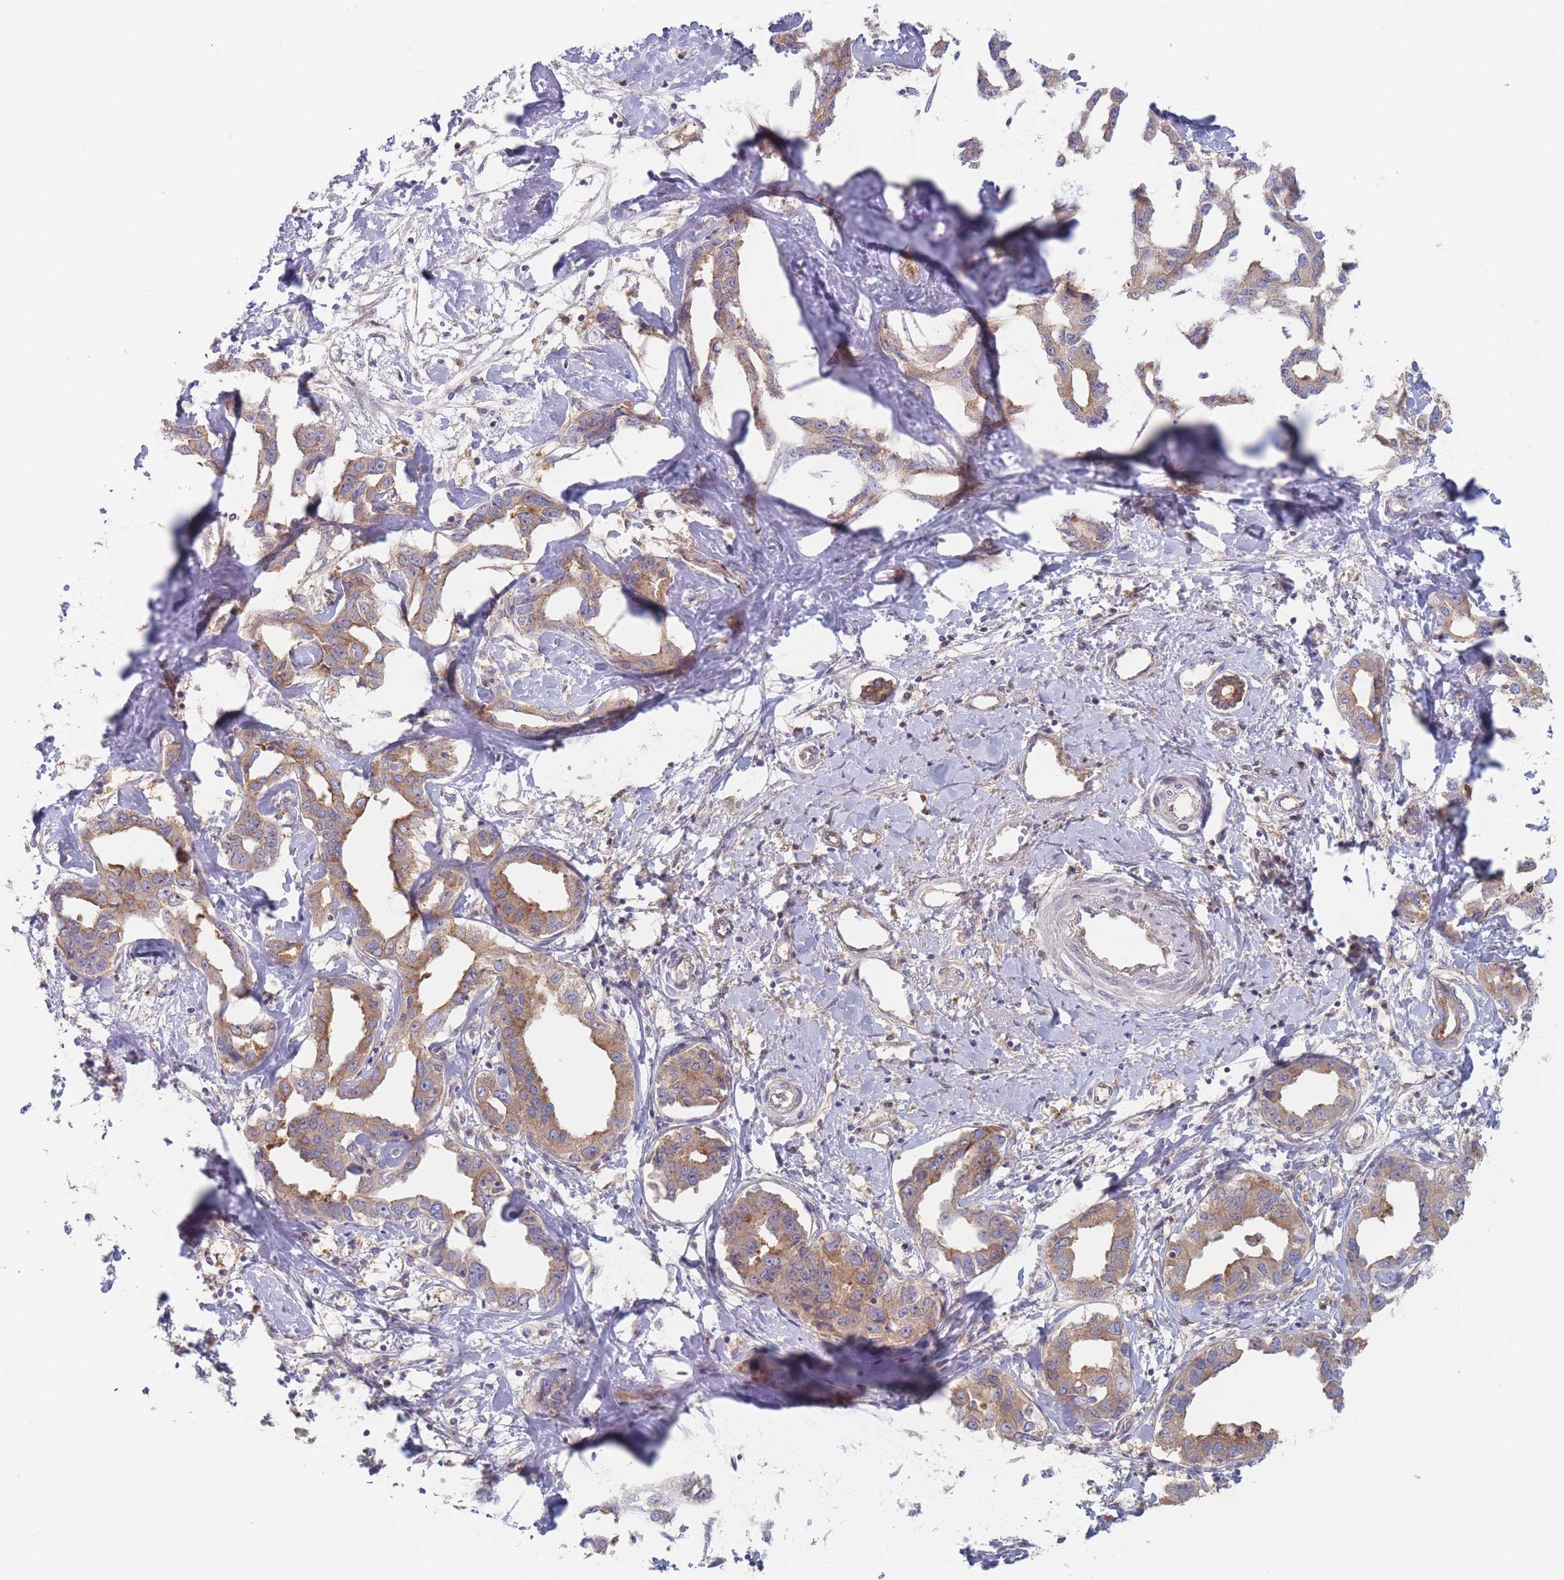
{"staining": {"intensity": "moderate", "quantity": ">75%", "location": "cytoplasmic/membranous"}, "tissue": "liver cancer", "cell_type": "Tumor cells", "image_type": "cancer", "snomed": [{"axis": "morphology", "description": "Cholangiocarcinoma"}, {"axis": "topography", "description": "Liver"}], "caption": "Liver cancer stained with a brown dye displays moderate cytoplasmic/membranous positive staining in approximately >75% of tumor cells.", "gene": "EFCC1", "patient": {"sex": "male", "age": 59}}